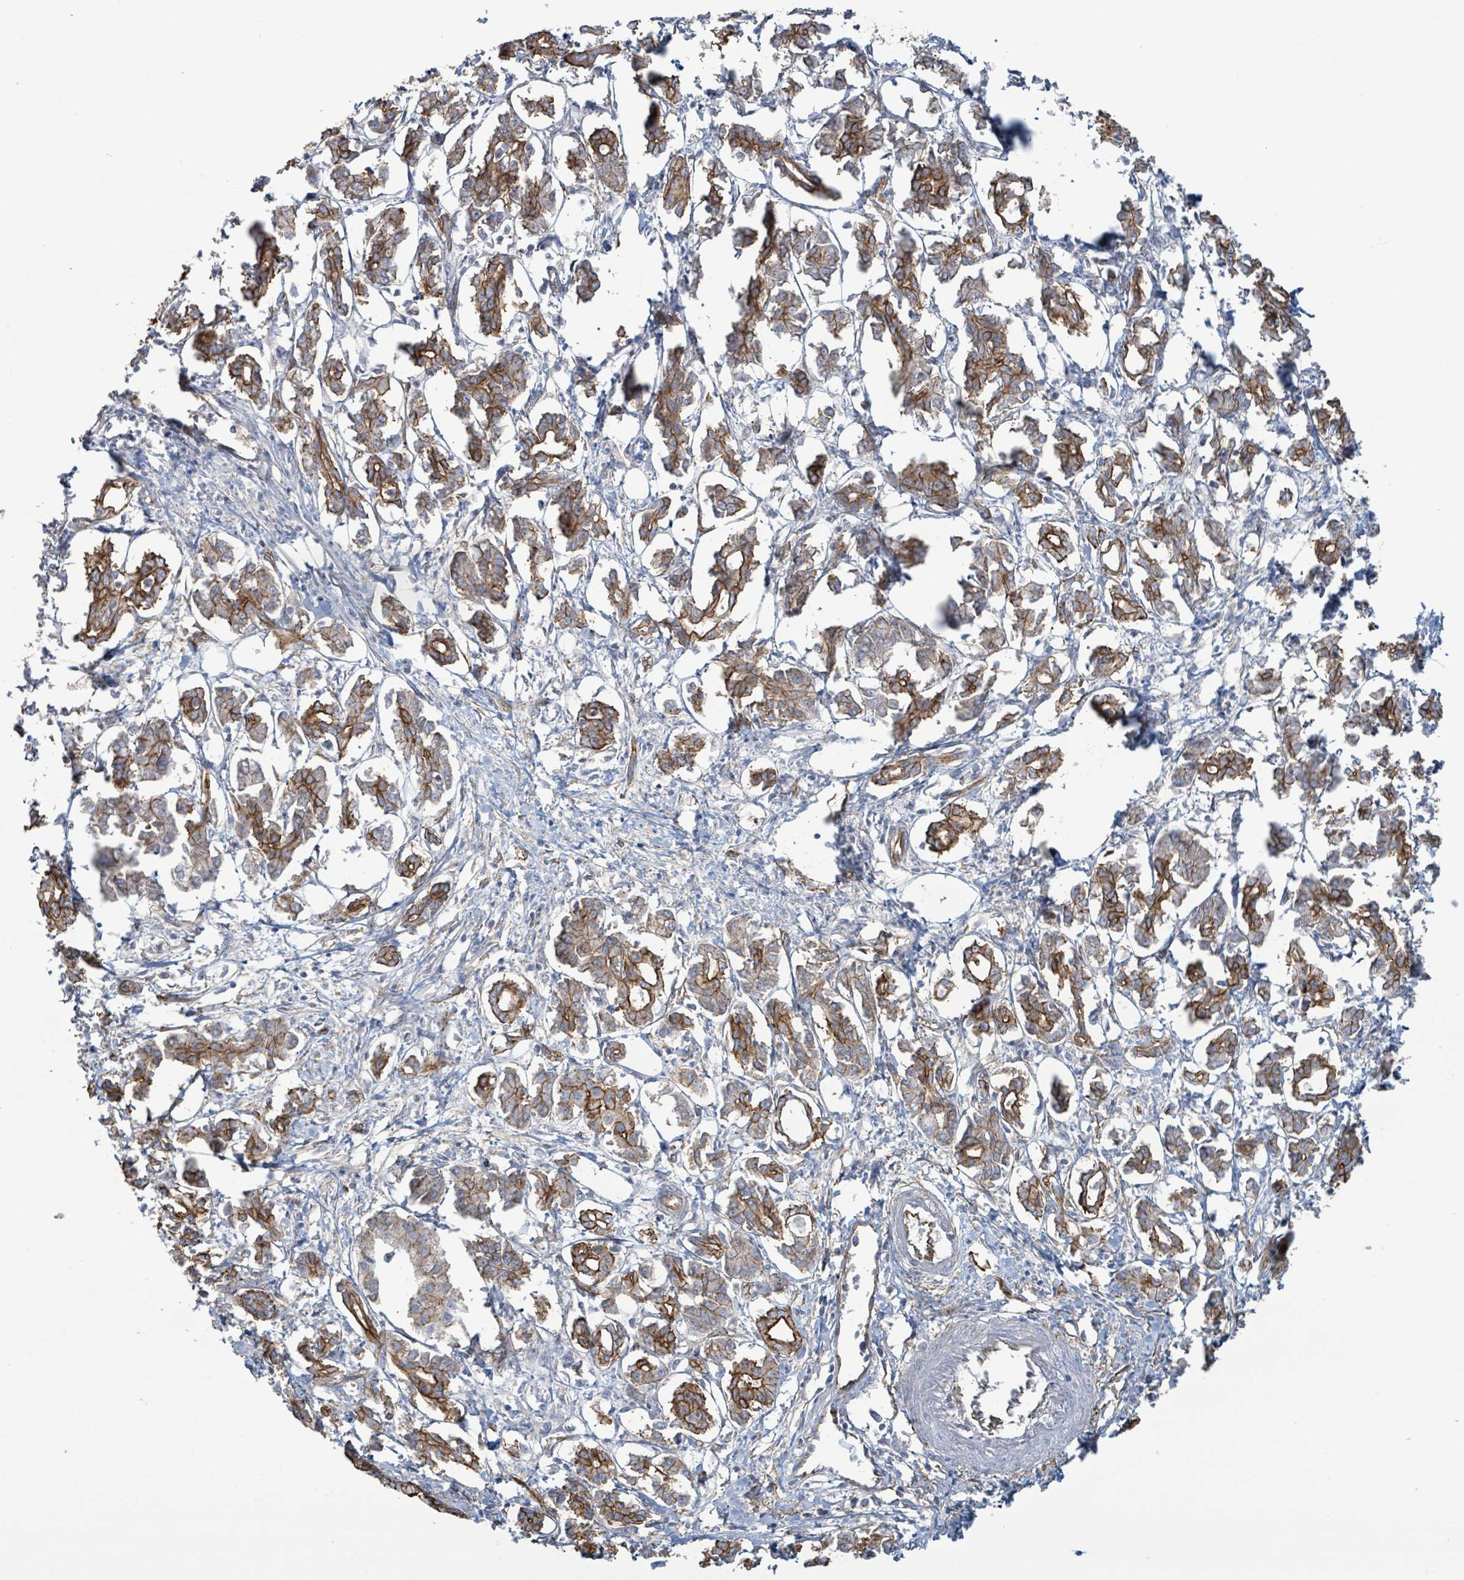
{"staining": {"intensity": "moderate", "quantity": ">75%", "location": "cytoplasmic/membranous"}, "tissue": "pancreatic cancer", "cell_type": "Tumor cells", "image_type": "cancer", "snomed": [{"axis": "morphology", "description": "Adenocarcinoma, NOS"}, {"axis": "topography", "description": "Pancreas"}], "caption": "Adenocarcinoma (pancreatic) stained for a protein (brown) displays moderate cytoplasmic/membranous positive staining in approximately >75% of tumor cells.", "gene": "LDOC1", "patient": {"sex": "male", "age": 61}}